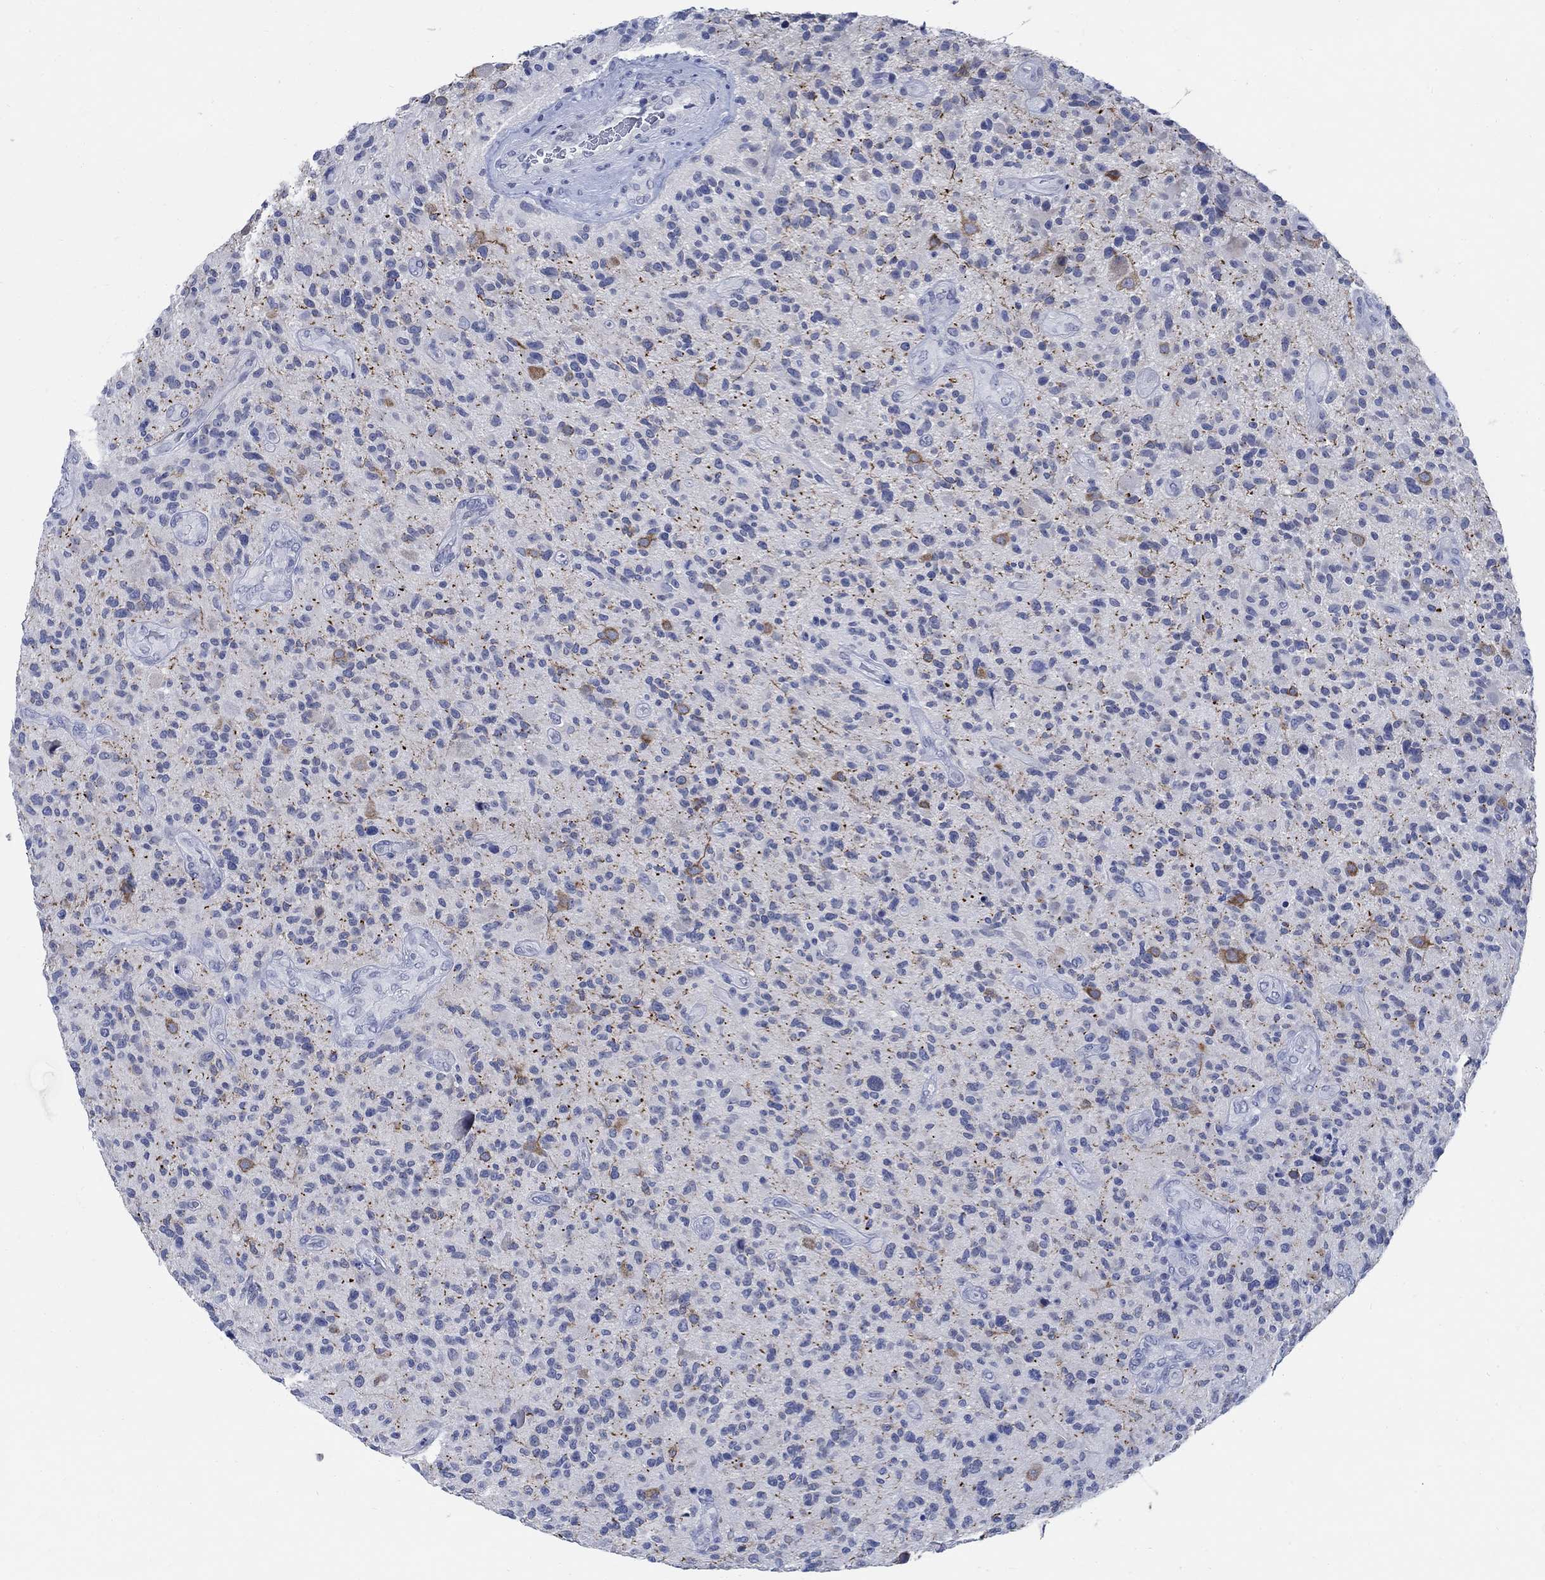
{"staining": {"intensity": "negative", "quantity": "none", "location": "none"}, "tissue": "glioma", "cell_type": "Tumor cells", "image_type": "cancer", "snomed": [{"axis": "morphology", "description": "Glioma, malignant, High grade"}, {"axis": "topography", "description": "Brain"}], "caption": "A micrograph of human glioma is negative for staining in tumor cells.", "gene": "CAMK2N1", "patient": {"sex": "male", "age": 47}}